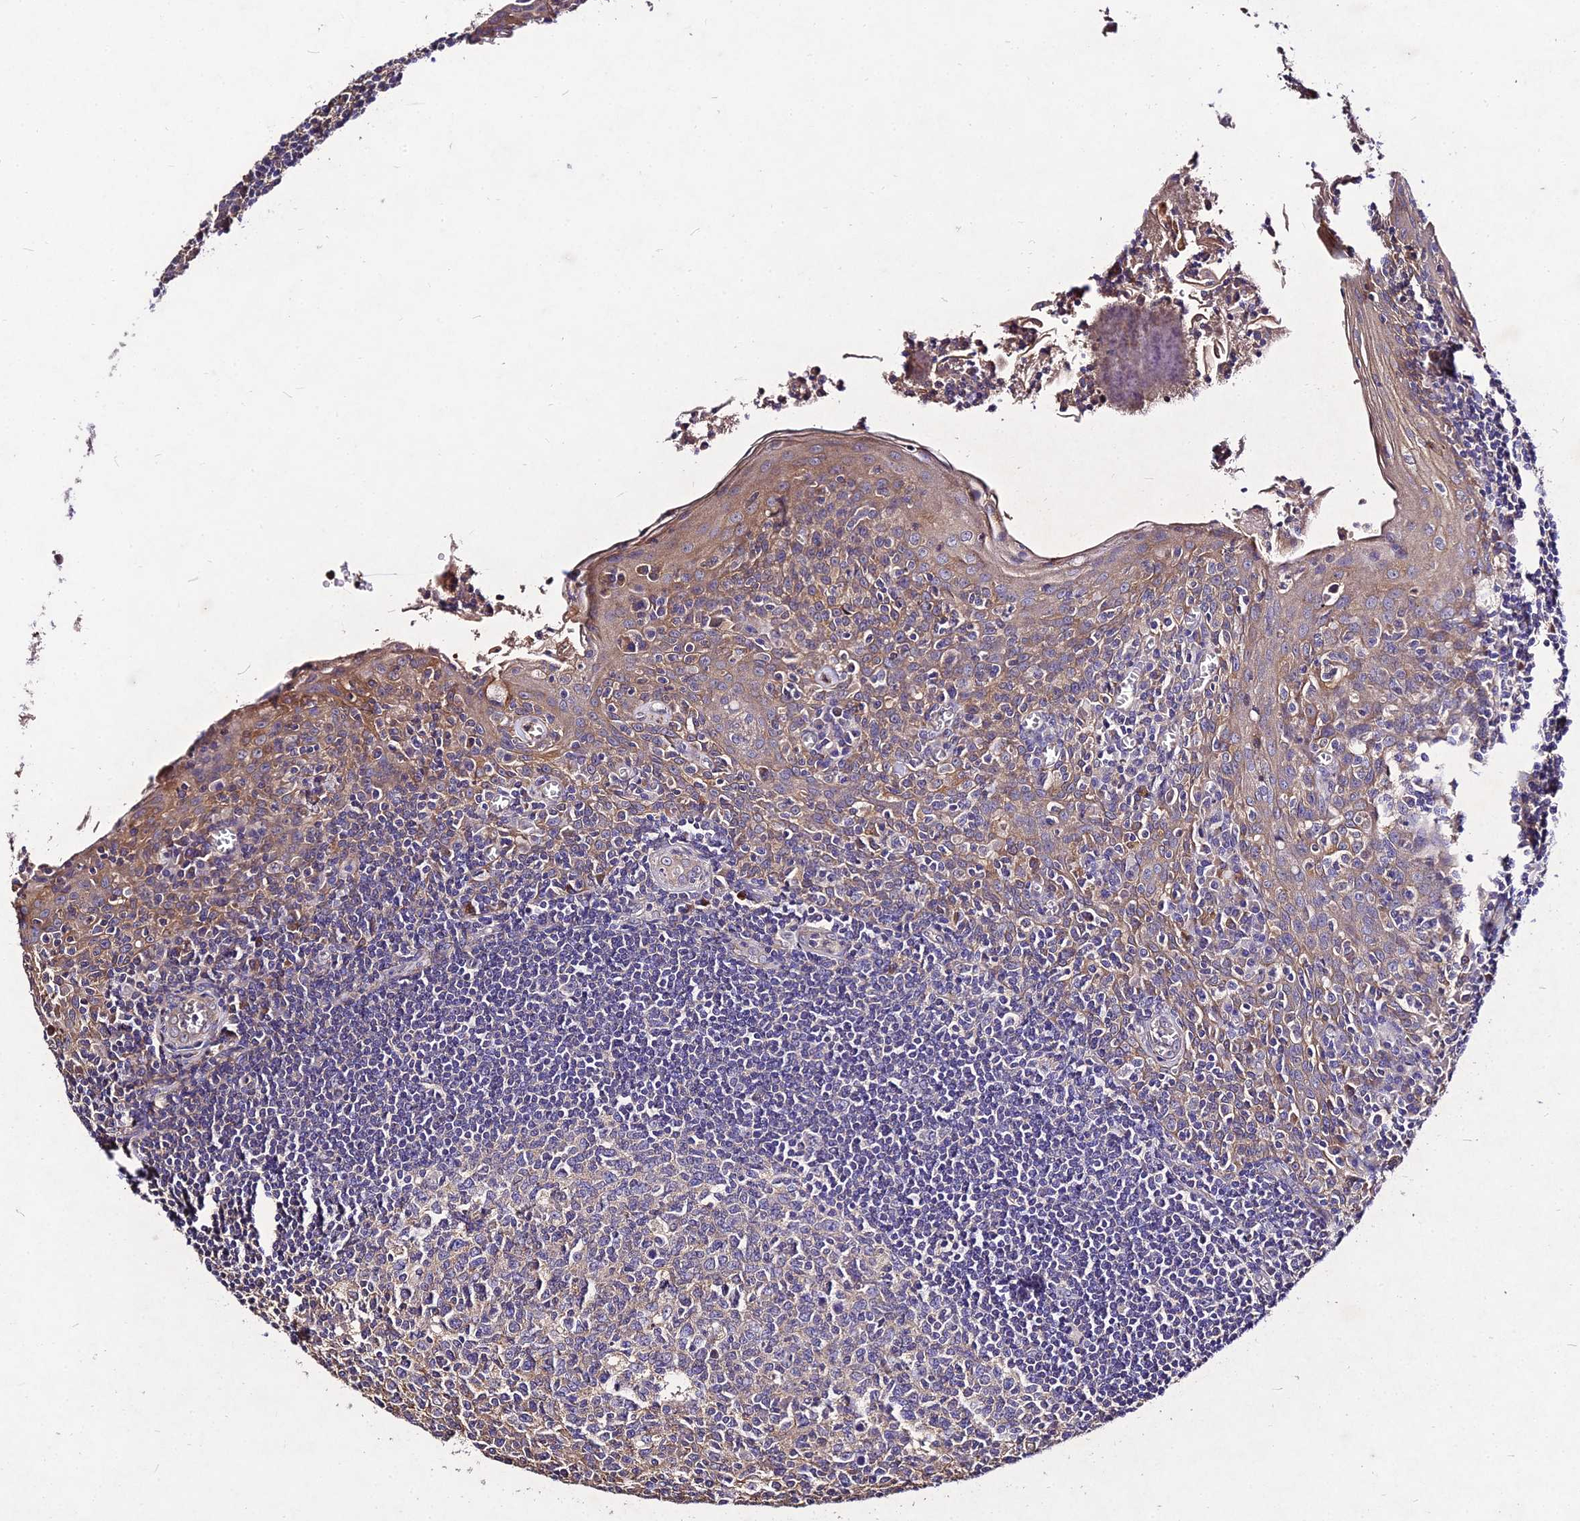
{"staining": {"intensity": "moderate", "quantity": "25%-75%", "location": "cytoplasmic/membranous"}, "tissue": "tonsil", "cell_type": "Germinal center cells", "image_type": "normal", "snomed": [{"axis": "morphology", "description": "Normal tissue, NOS"}, {"axis": "topography", "description": "Tonsil"}], "caption": "Normal tonsil was stained to show a protein in brown. There is medium levels of moderate cytoplasmic/membranous expression in about 25%-75% of germinal center cells.", "gene": "AP3M1", "patient": {"sex": "male", "age": 27}}